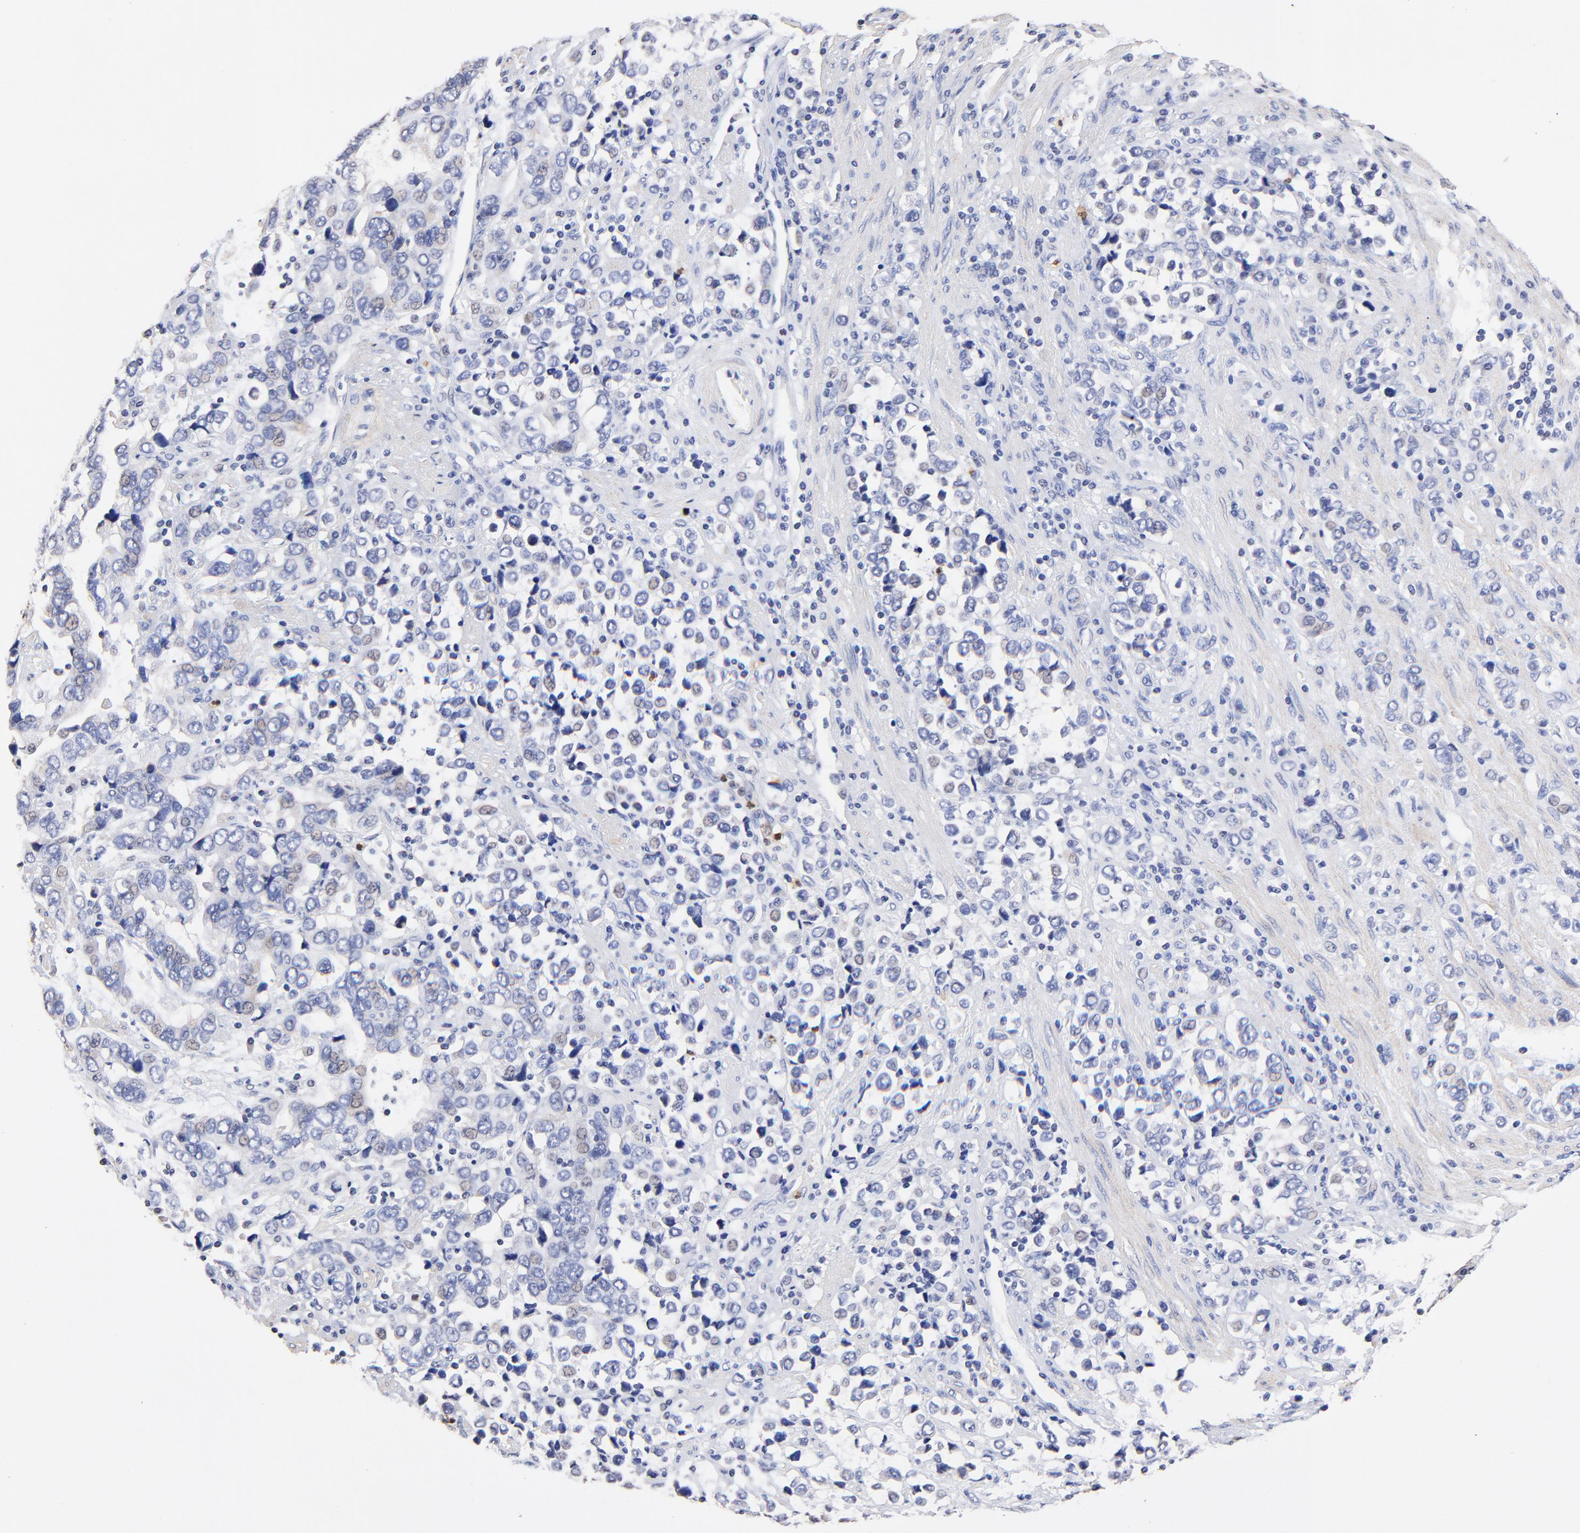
{"staining": {"intensity": "weak", "quantity": "<25%", "location": "nuclear"}, "tissue": "stomach cancer", "cell_type": "Tumor cells", "image_type": "cancer", "snomed": [{"axis": "morphology", "description": "Adenocarcinoma, NOS"}, {"axis": "topography", "description": "Stomach, upper"}], "caption": "Protein analysis of stomach adenocarcinoma shows no significant expression in tumor cells.", "gene": "BBOF1", "patient": {"sex": "male", "age": 76}}